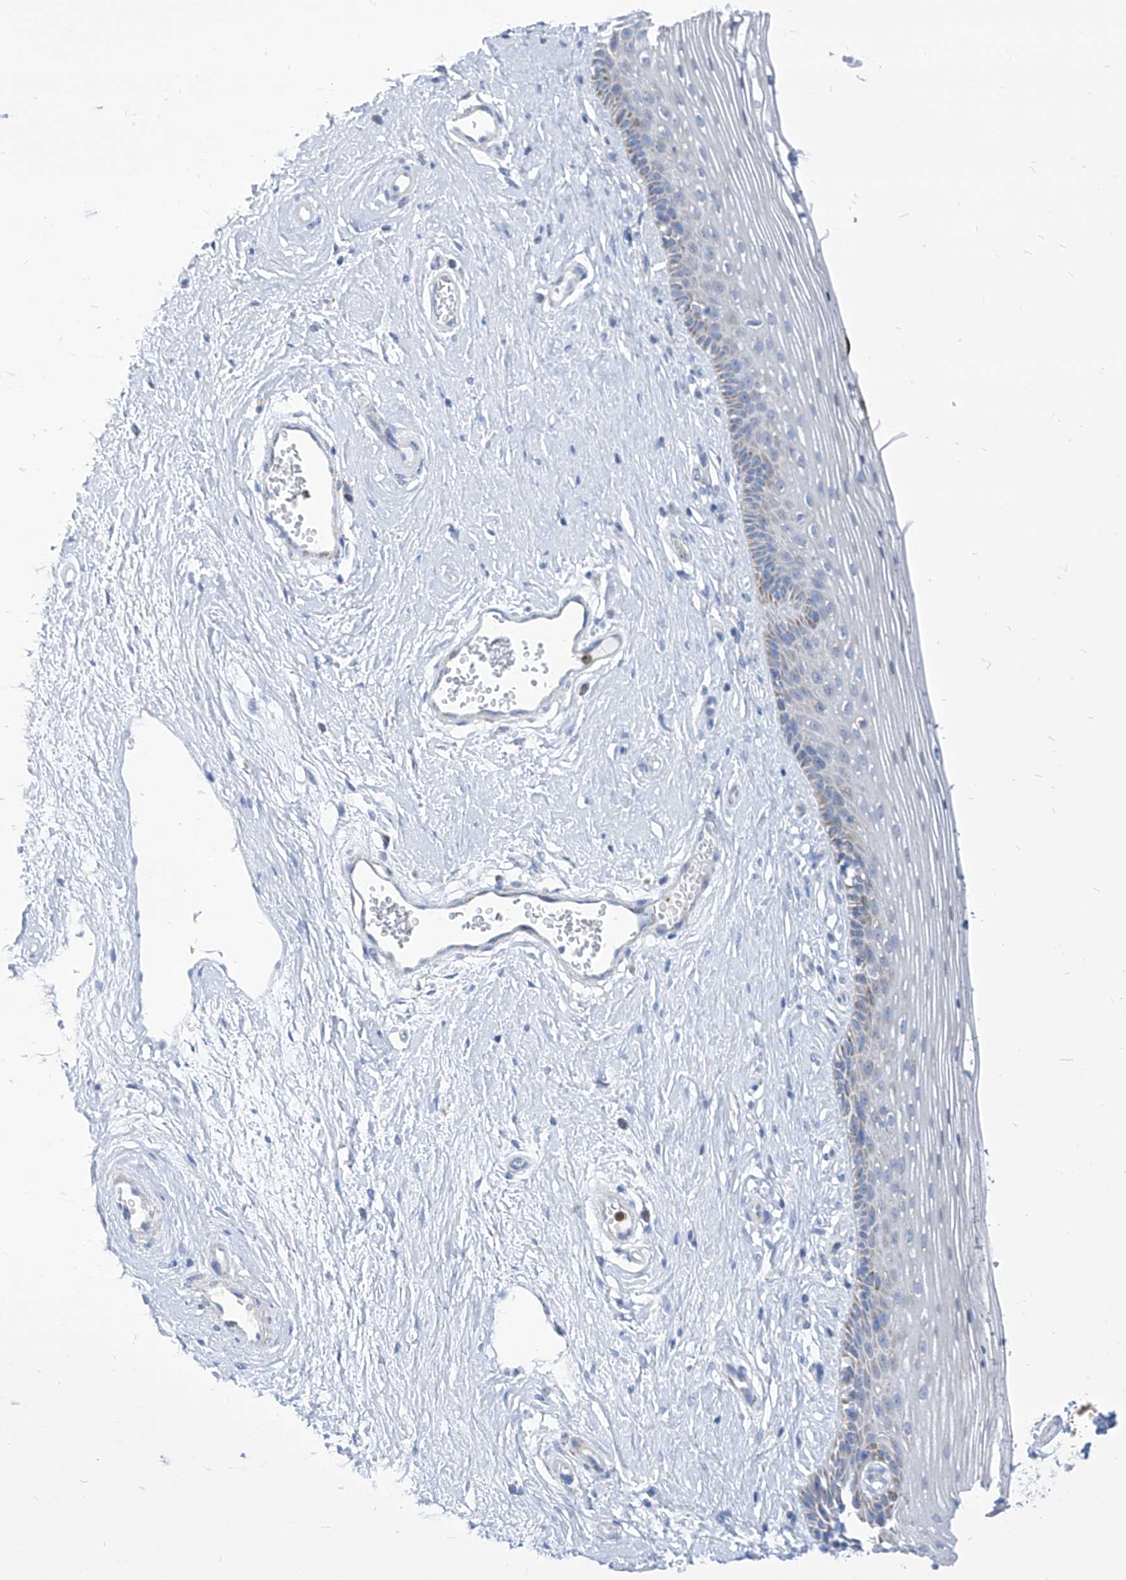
{"staining": {"intensity": "moderate", "quantity": "<25%", "location": "cytoplasmic/membranous"}, "tissue": "vagina", "cell_type": "Squamous epithelial cells", "image_type": "normal", "snomed": [{"axis": "morphology", "description": "Normal tissue, NOS"}, {"axis": "topography", "description": "Vagina"}], "caption": "Immunohistochemistry of benign vagina reveals low levels of moderate cytoplasmic/membranous staining in about <25% of squamous epithelial cells.", "gene": "COQ3", "patient": {"sex": "female", "age": 46}}